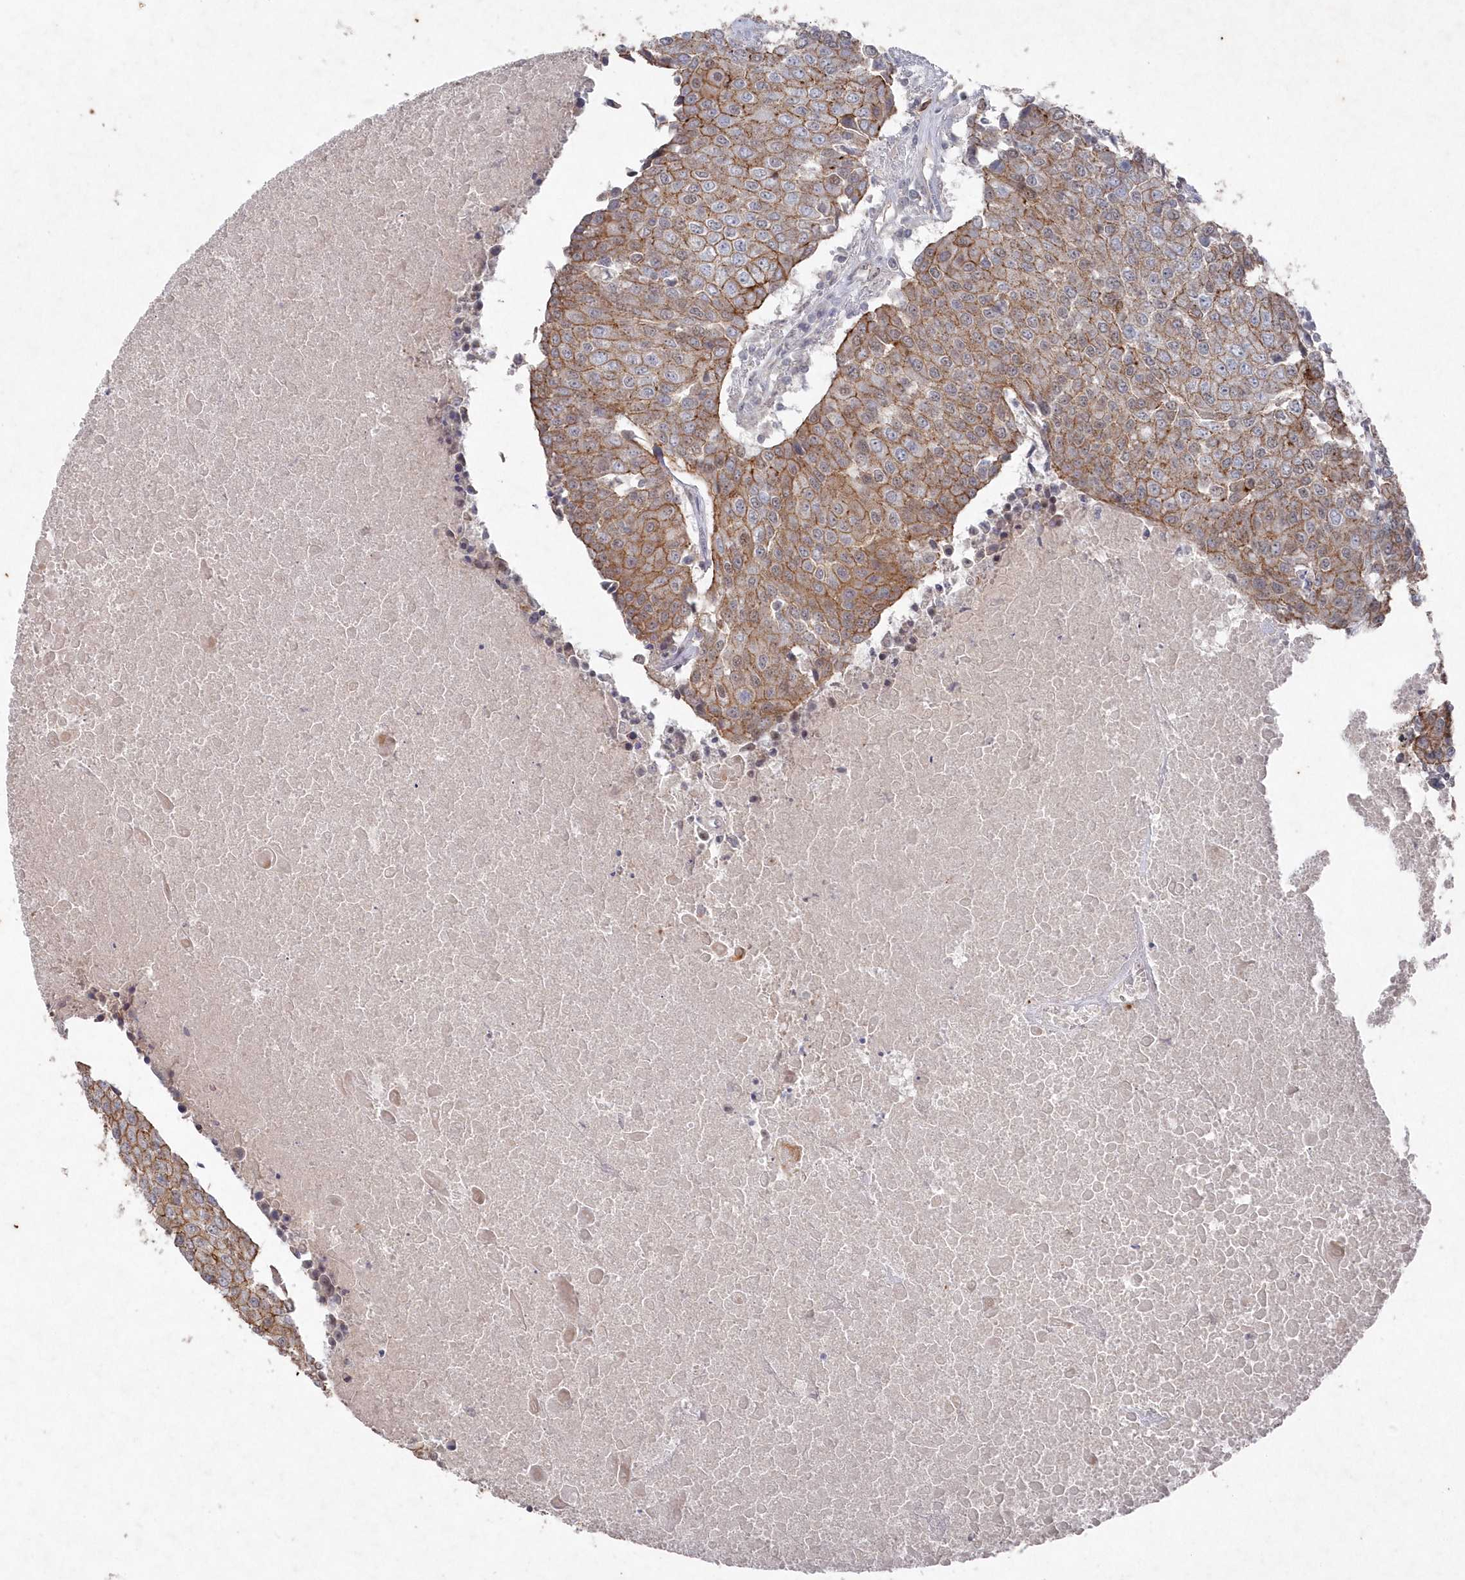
{"staining": {"intensity": "moderate", "quantity": ">75%", "location": "cytoplasmic/membranous"}, "tissue": "urothelial cancer", "cell_type": "Tumor cells", "image_type": "cancer", "snomed": [{"axis": "morphology", "description": "Urothelial carcinoma, High grade"}, {"axis": "topography", "description": "Urinary bladder"}], "caption": "This is an image of immunohistochemistry staining of urothelial cancer, which shows moderate expression in the cytoplasmic/membranous of tumor cells.", "gene": "VSIG2", "patient": {"sex": "female", "age": 85}}